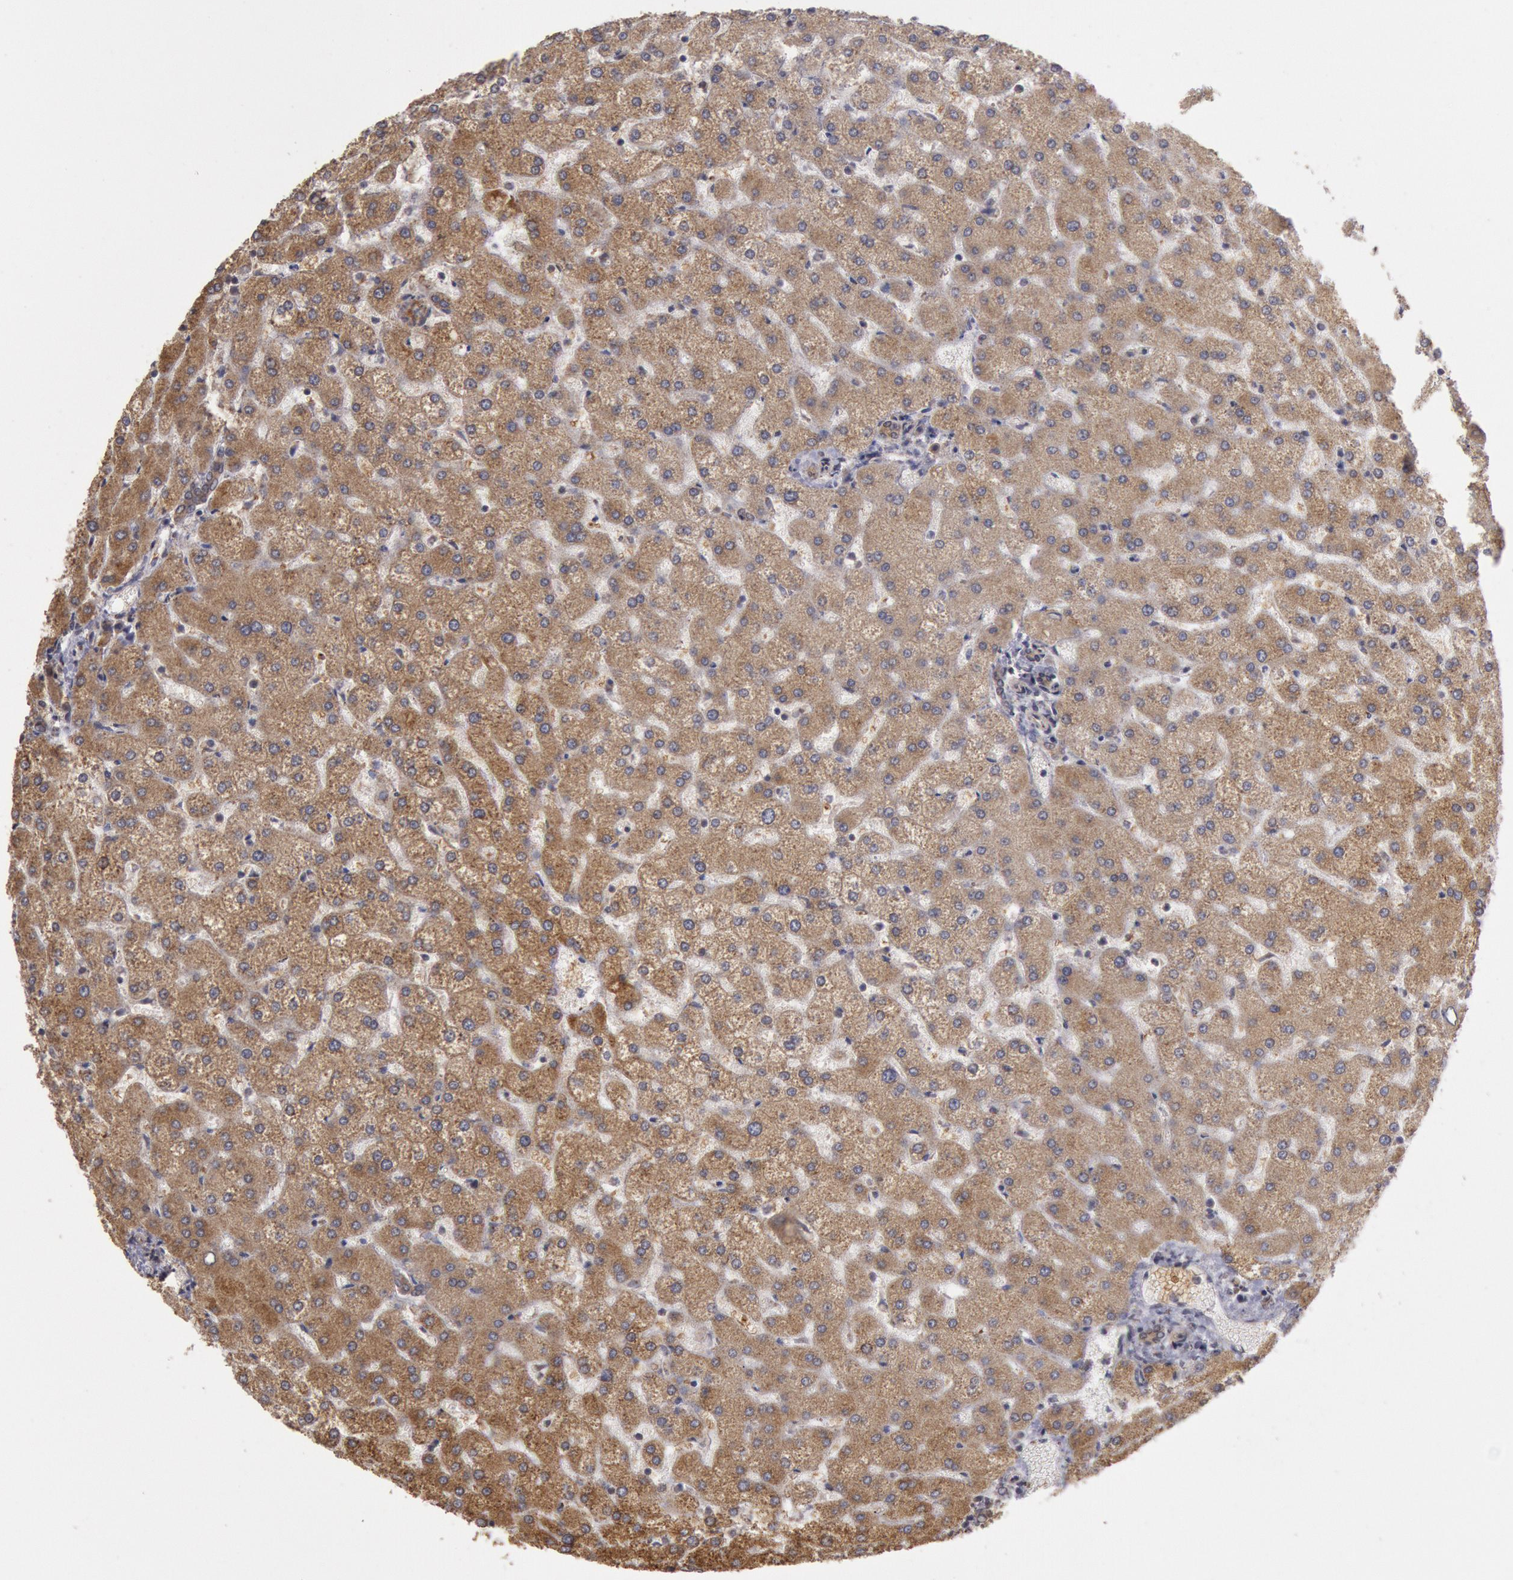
{"staining": {"intensity": "weak", "quantity": ">75%", "location": "cytoplasmic/membranous"}, "tissue": "liver", "cell_type": "Cholangiocytes", "image_type": "normal", "snomed": [{"axis": "morphology", "description": "Normal tissue, NOS"}, {"axis": "topography", "description": "Liver"}], "caption": "The immunohistochemical stain labels weak cytoplasmic/membranous staining in cholangiocytes of normal liver.", "gene": "USP14", "patient": {"sex": "female", "age": 32}}